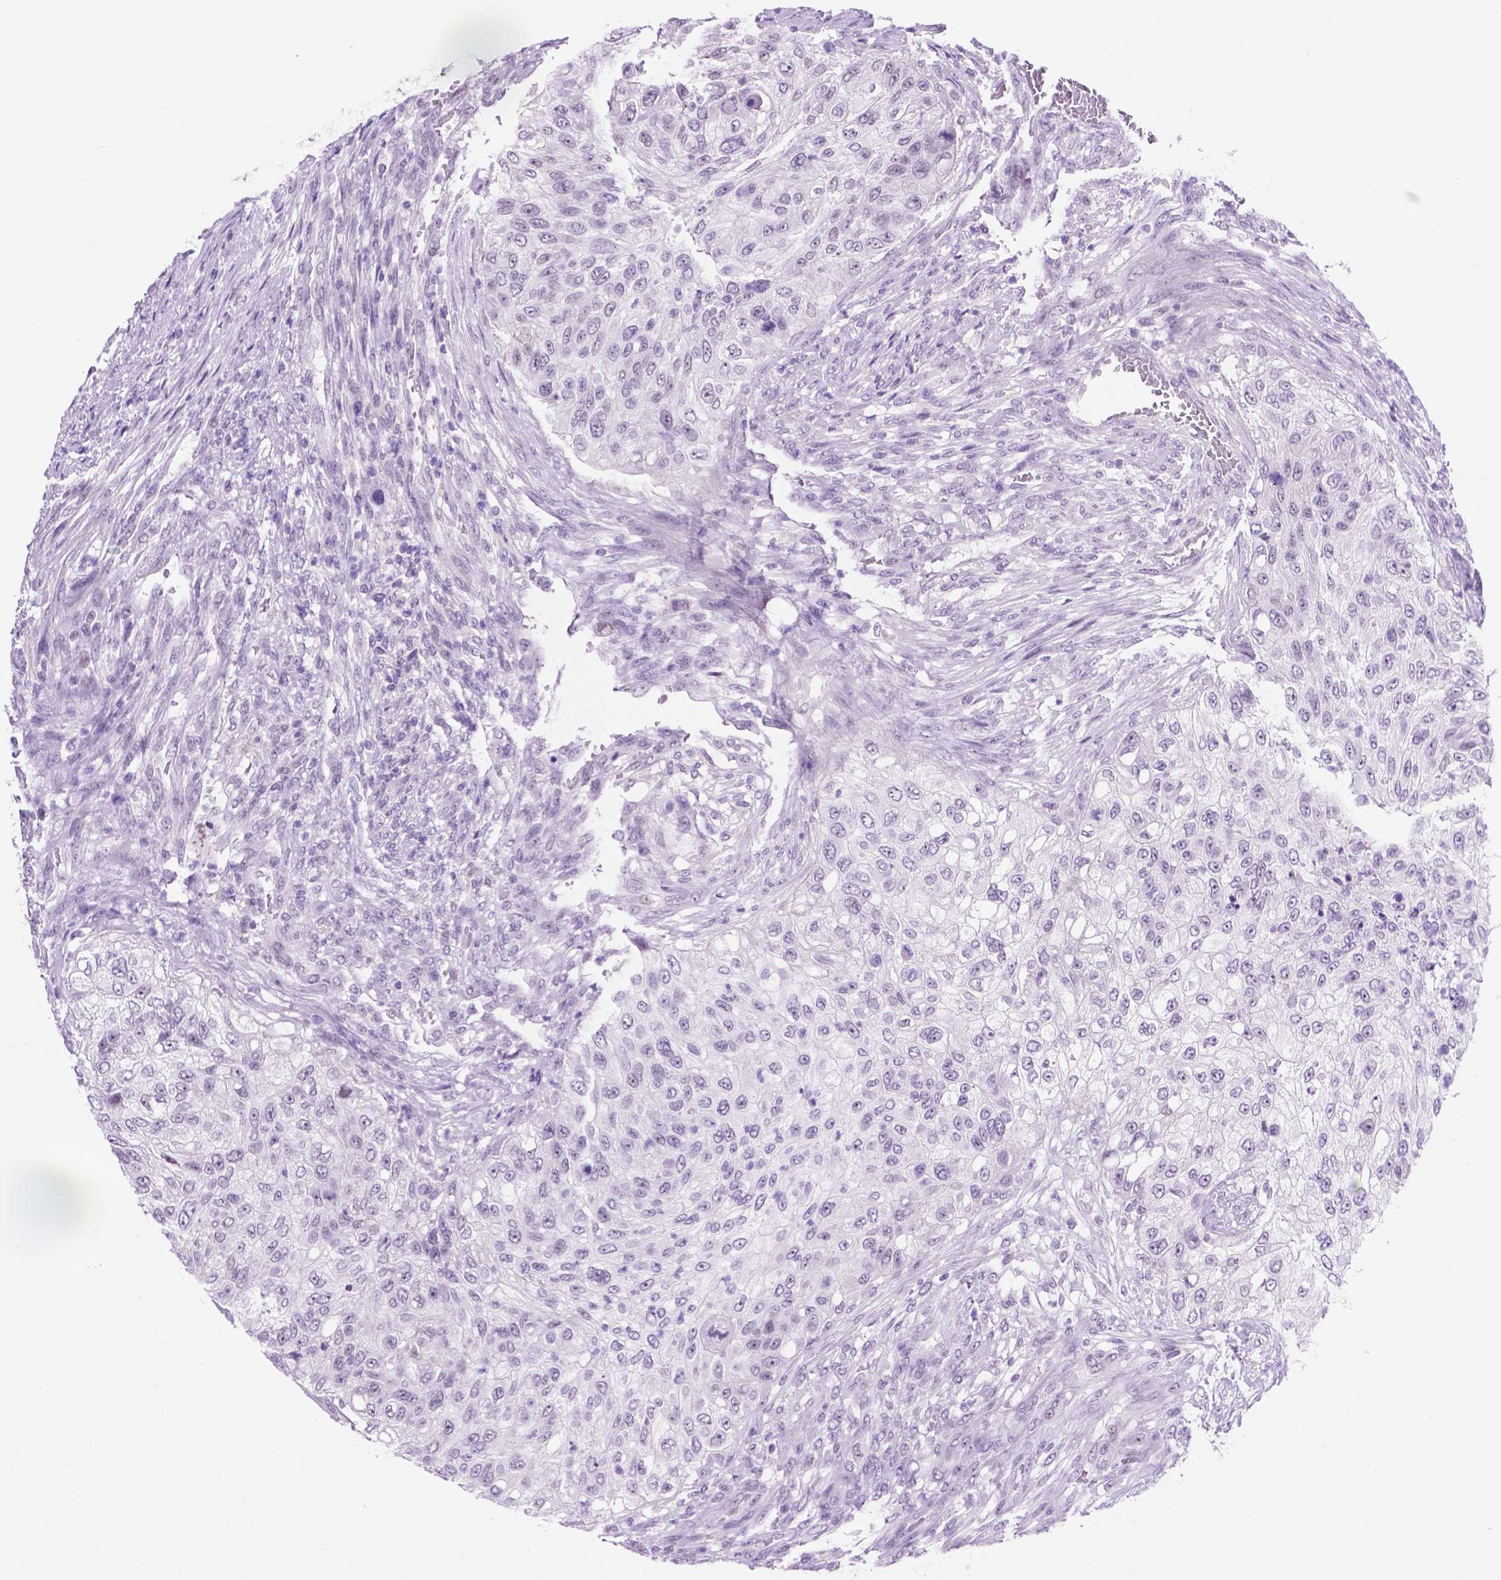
{"staining": {"intensity": "negative", "quantity": "none", "location": "none"}, "tissue": "urothelial cancer", "cell_type": "Tumor cells", "image_type": "cancer", "snomed": [{"axis": "morphology", "description": "Urothelial carcinoma, High grade"}, {"axis": "topography", "description": "Urinary bladder"}], "caption": "Urothelial cancer was stained to show a protein in brown. There is no significant expression in tumor cells.", "gene": "ACY3", "patient": {"sex": "female", "age": 60}}